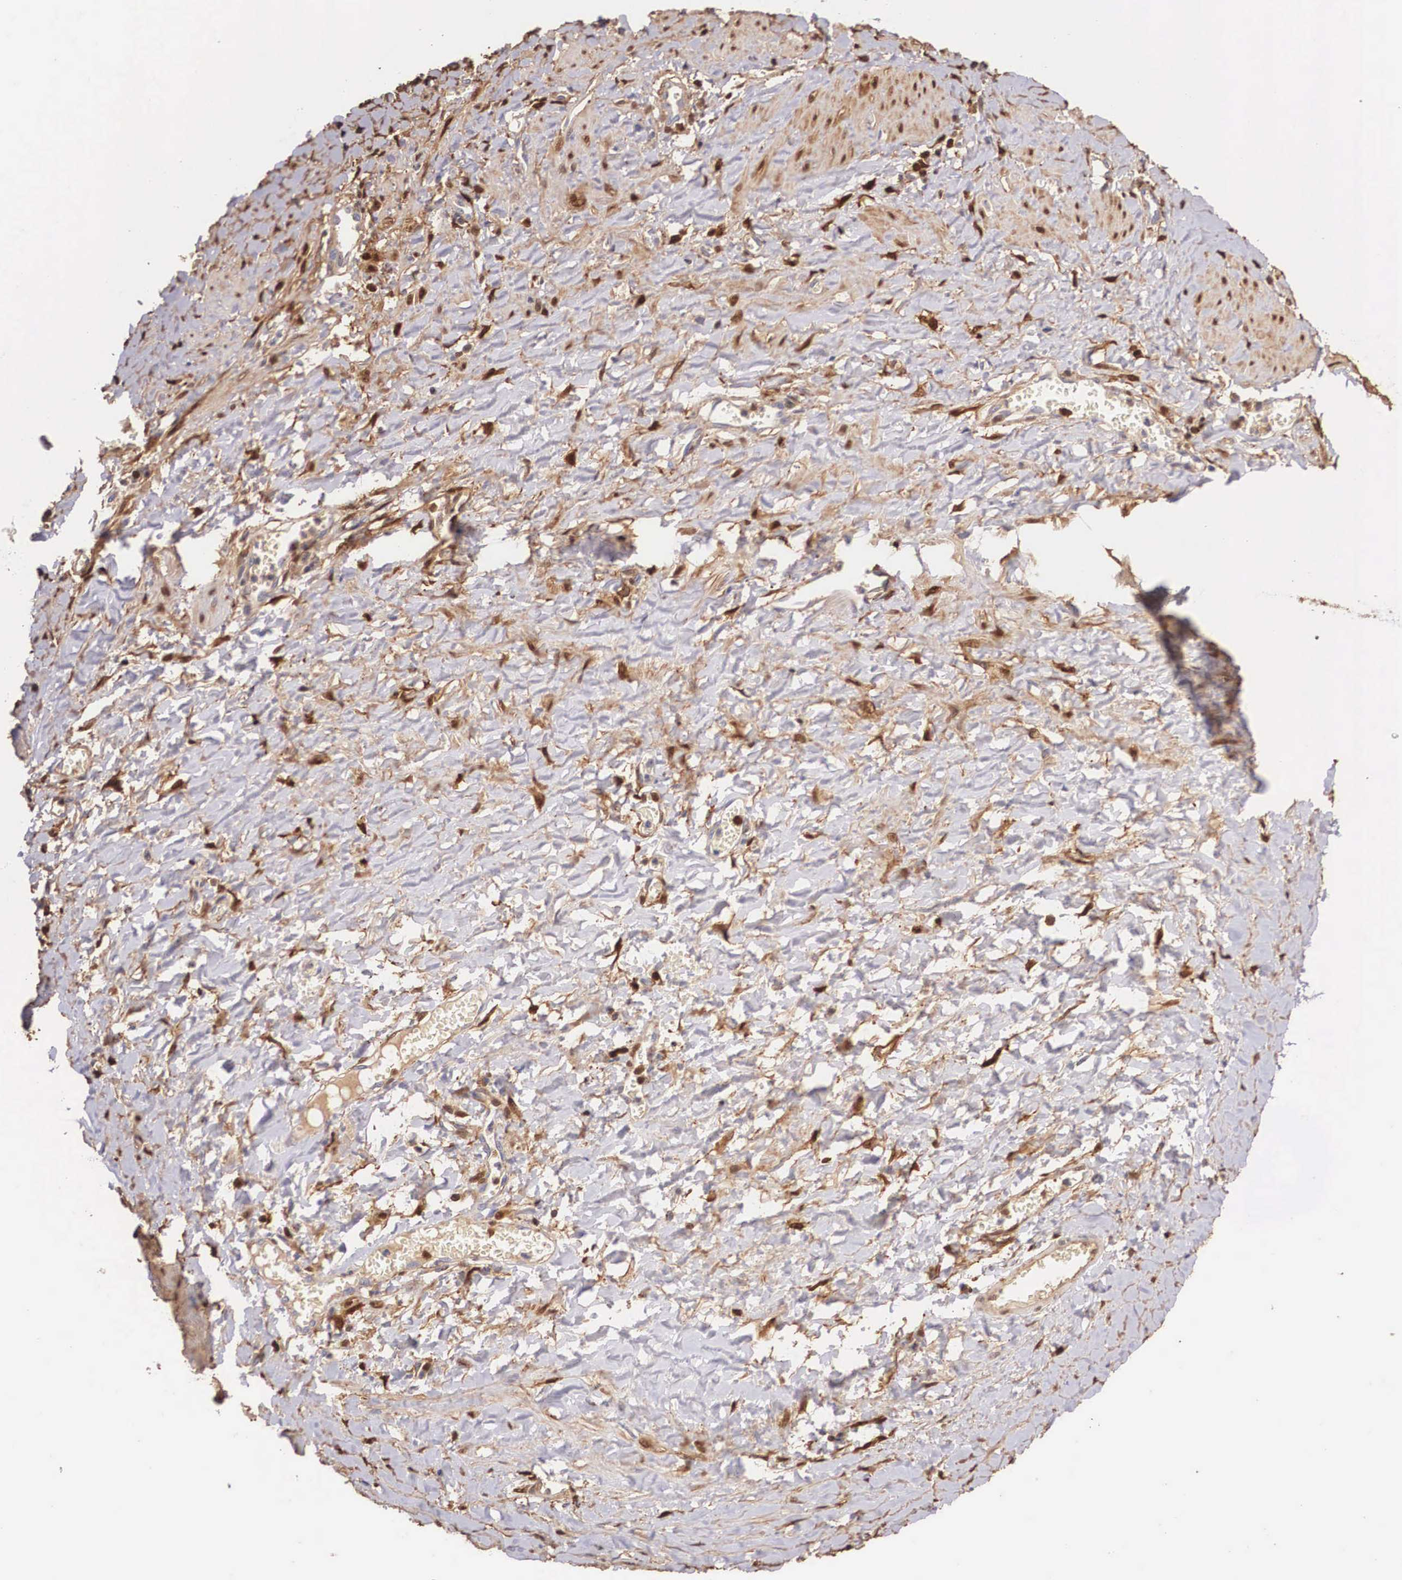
{"staining": {"intensity": "moderate", "quantity": "25%-75%", "location": "cytoplasmic/membranous,nuclear"}, "tissue": "smooth muscle", "cell_type": "Smooth muscle cells", "image_type": "normal", "snomed": [{"axis": "morphology", "description": "Normal tissue, NOS"}, {"axis": "topography", "description": "Uterus"}], "caption": "Smooth muscle cells demonstrate medium levels of moderate cytoplasmic/membranous,nuclear expression in about 25%-75% of cells in normal human smooth muscle.", "gene": "LGALS1", "patient": {"sex": "female", "age": 56}}